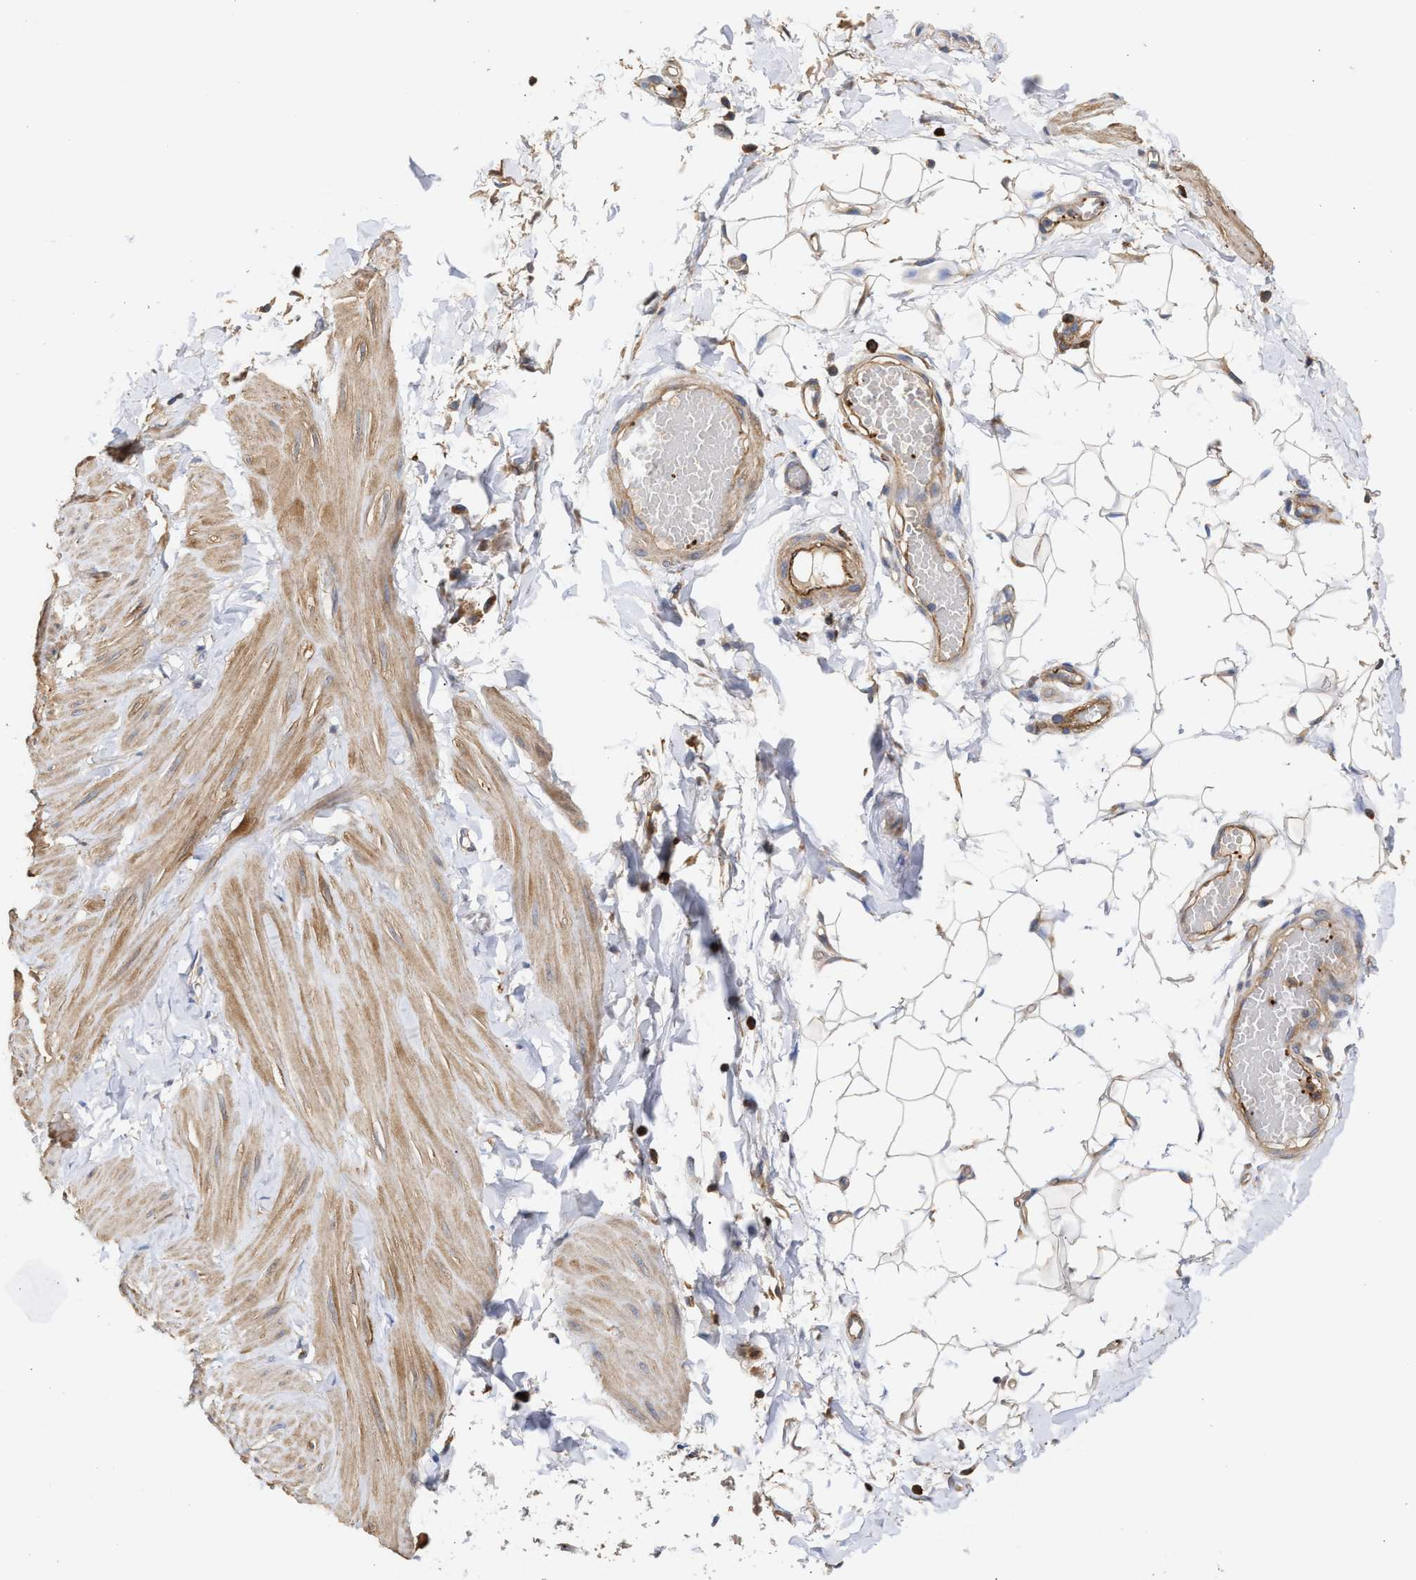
{"staining": {"intensity": "weak", "quantity": ">75%", "location": "cytoplasmic/membranous"}, "tissue": "adipose tissue", "cell_type": "Adipocytes", "image_type": "normal", "snomed": [{"axis": "morphology", "description": "Normal tissue, NOS"}, {"axis": "topography", "description": "Adipose tissue"}, {"axis": "topography", "description": "Vascular tissue"}, {"axis": "topography", "description": "Peripheral nerve tissue"}], "caption": "This is a photomicrograph of immunohistochemistry (IHC) staining of benign adipose tissue, which shows weak staining in the cytoplasmic/membranous of adipocytes.", "gene": "HS3ST5", "patient": {"sex": "male", "age": 25}}